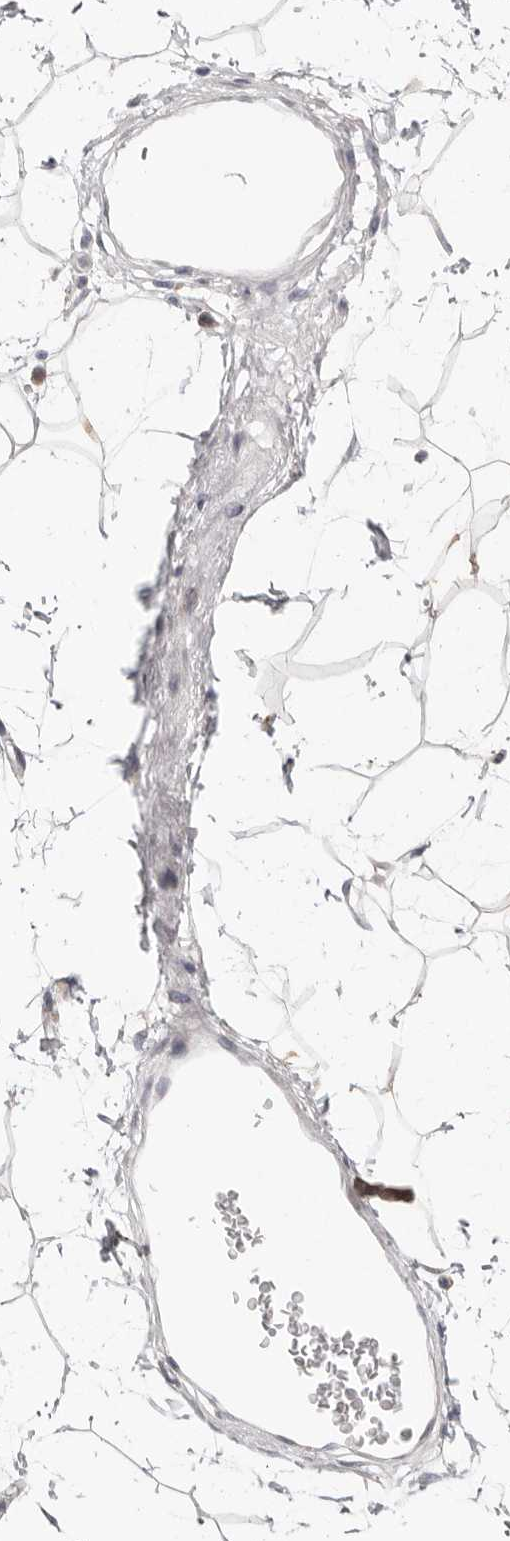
{"staining": {"intensity": "negative", "quantity": "none", "location": "none"}, "tissue": "adipose tissue", "cell_type": "Adipocytes", "image_type": "normal", "snomed": [{"axis": "morphology", "description": "Normal tissue, NOS"}, {"axis": "topography", "description": "Soft tissue"}], "caption": "IHC of benign adipose tissue exhibits no staining in adipocytes.", "gene": "WDR77", "patient": {"sex": "male", "age": 72}}